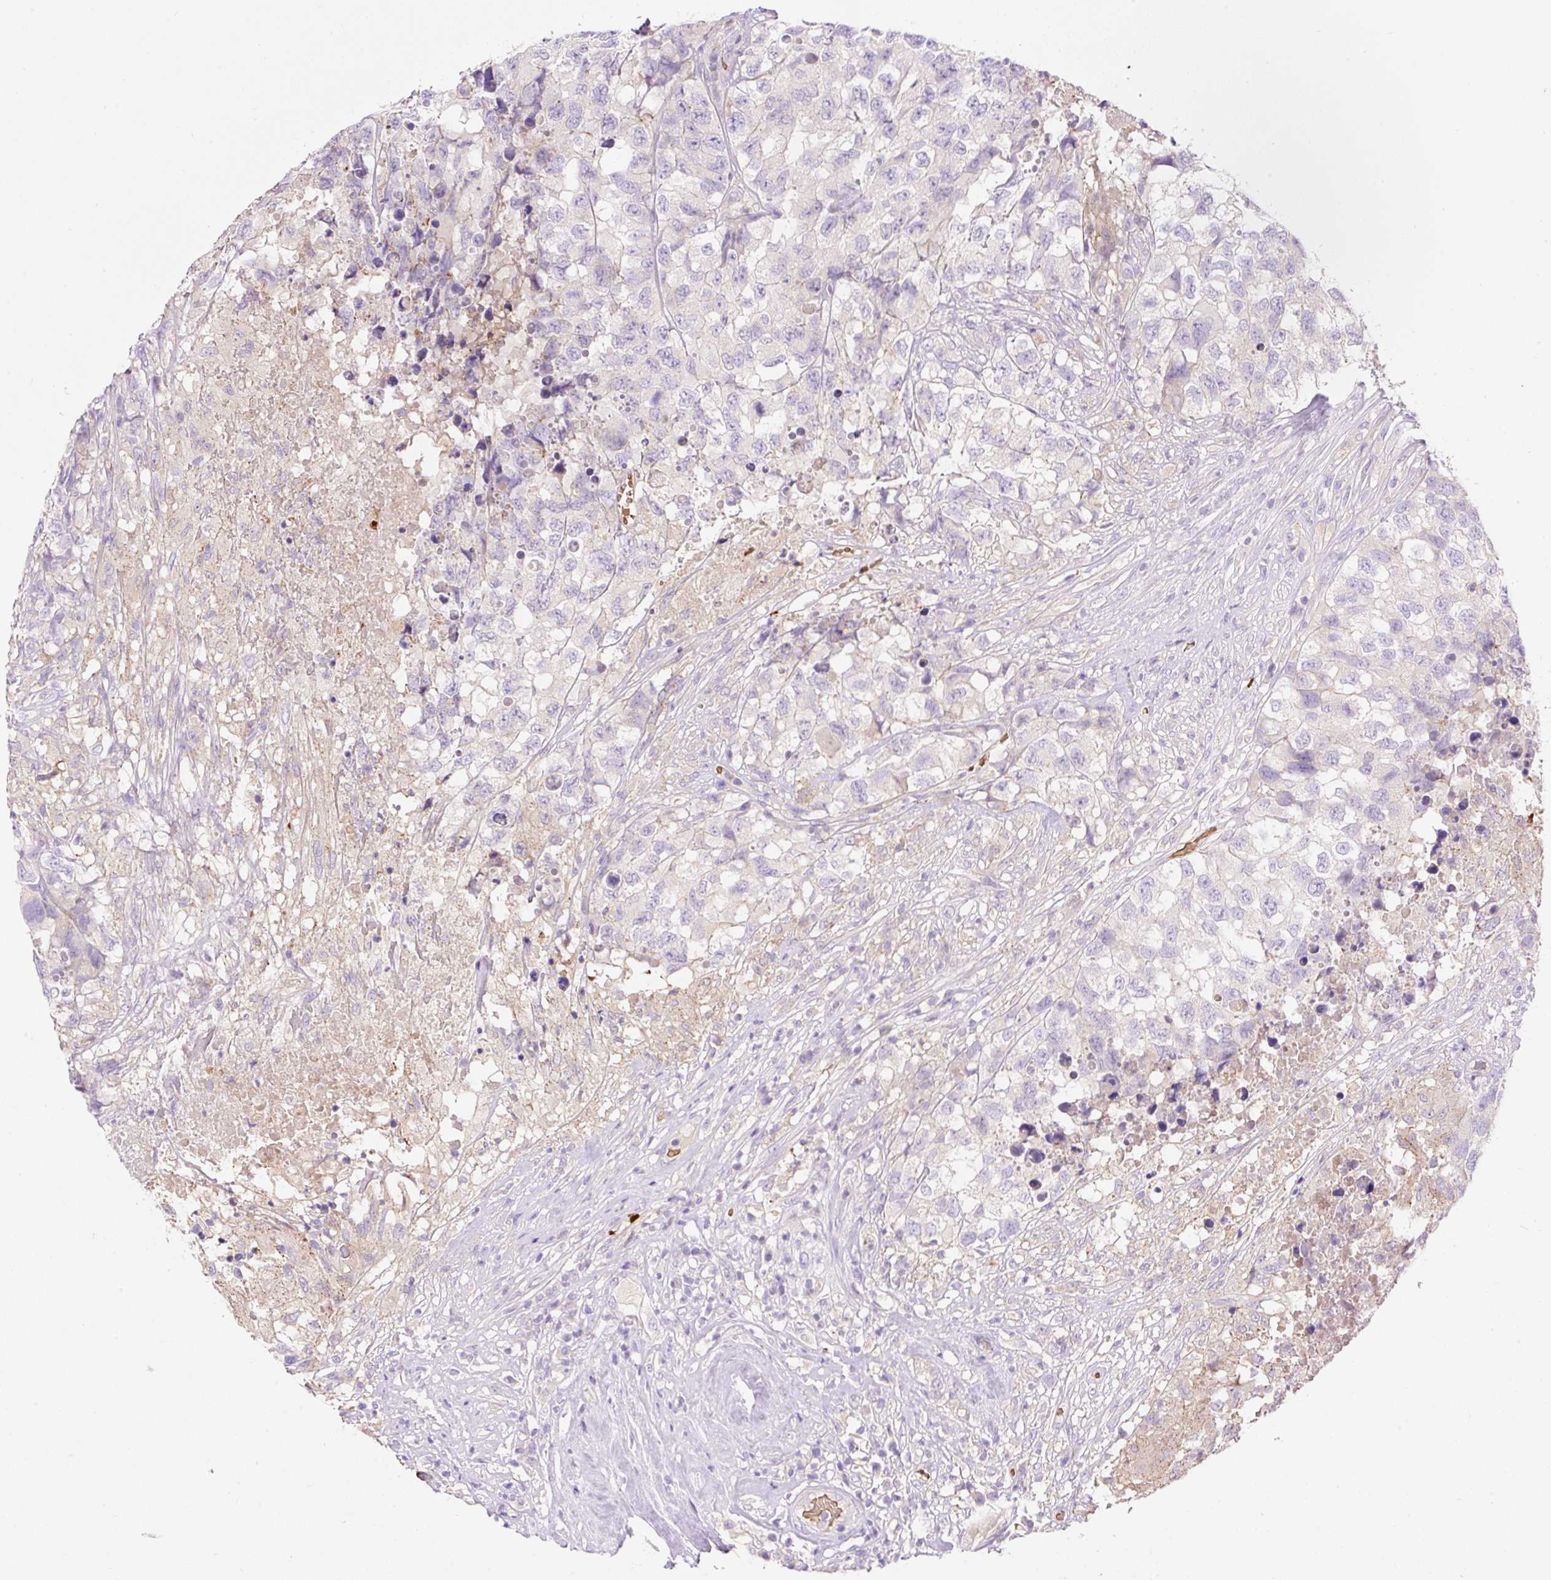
{"staining": {"intensity": "negative", "quantity": "none", "location": "none"}, "tissue": "testis cancer", "cell_type": "Tumor cells", "image_type": "cancer", "snomed": [{"axis": "morphology", "description": "Carcinoma, Embryonal, NOS"}, {"axis": "topography", "description": "Testis"}], "caption": "Immunohistochemistry (IHC) of testis cancer (embryonal carcinoma) demonstrates no staining in tumor cells.", "gene": "LHFPL5", "patient": {"sex": "male", "age": 83}}